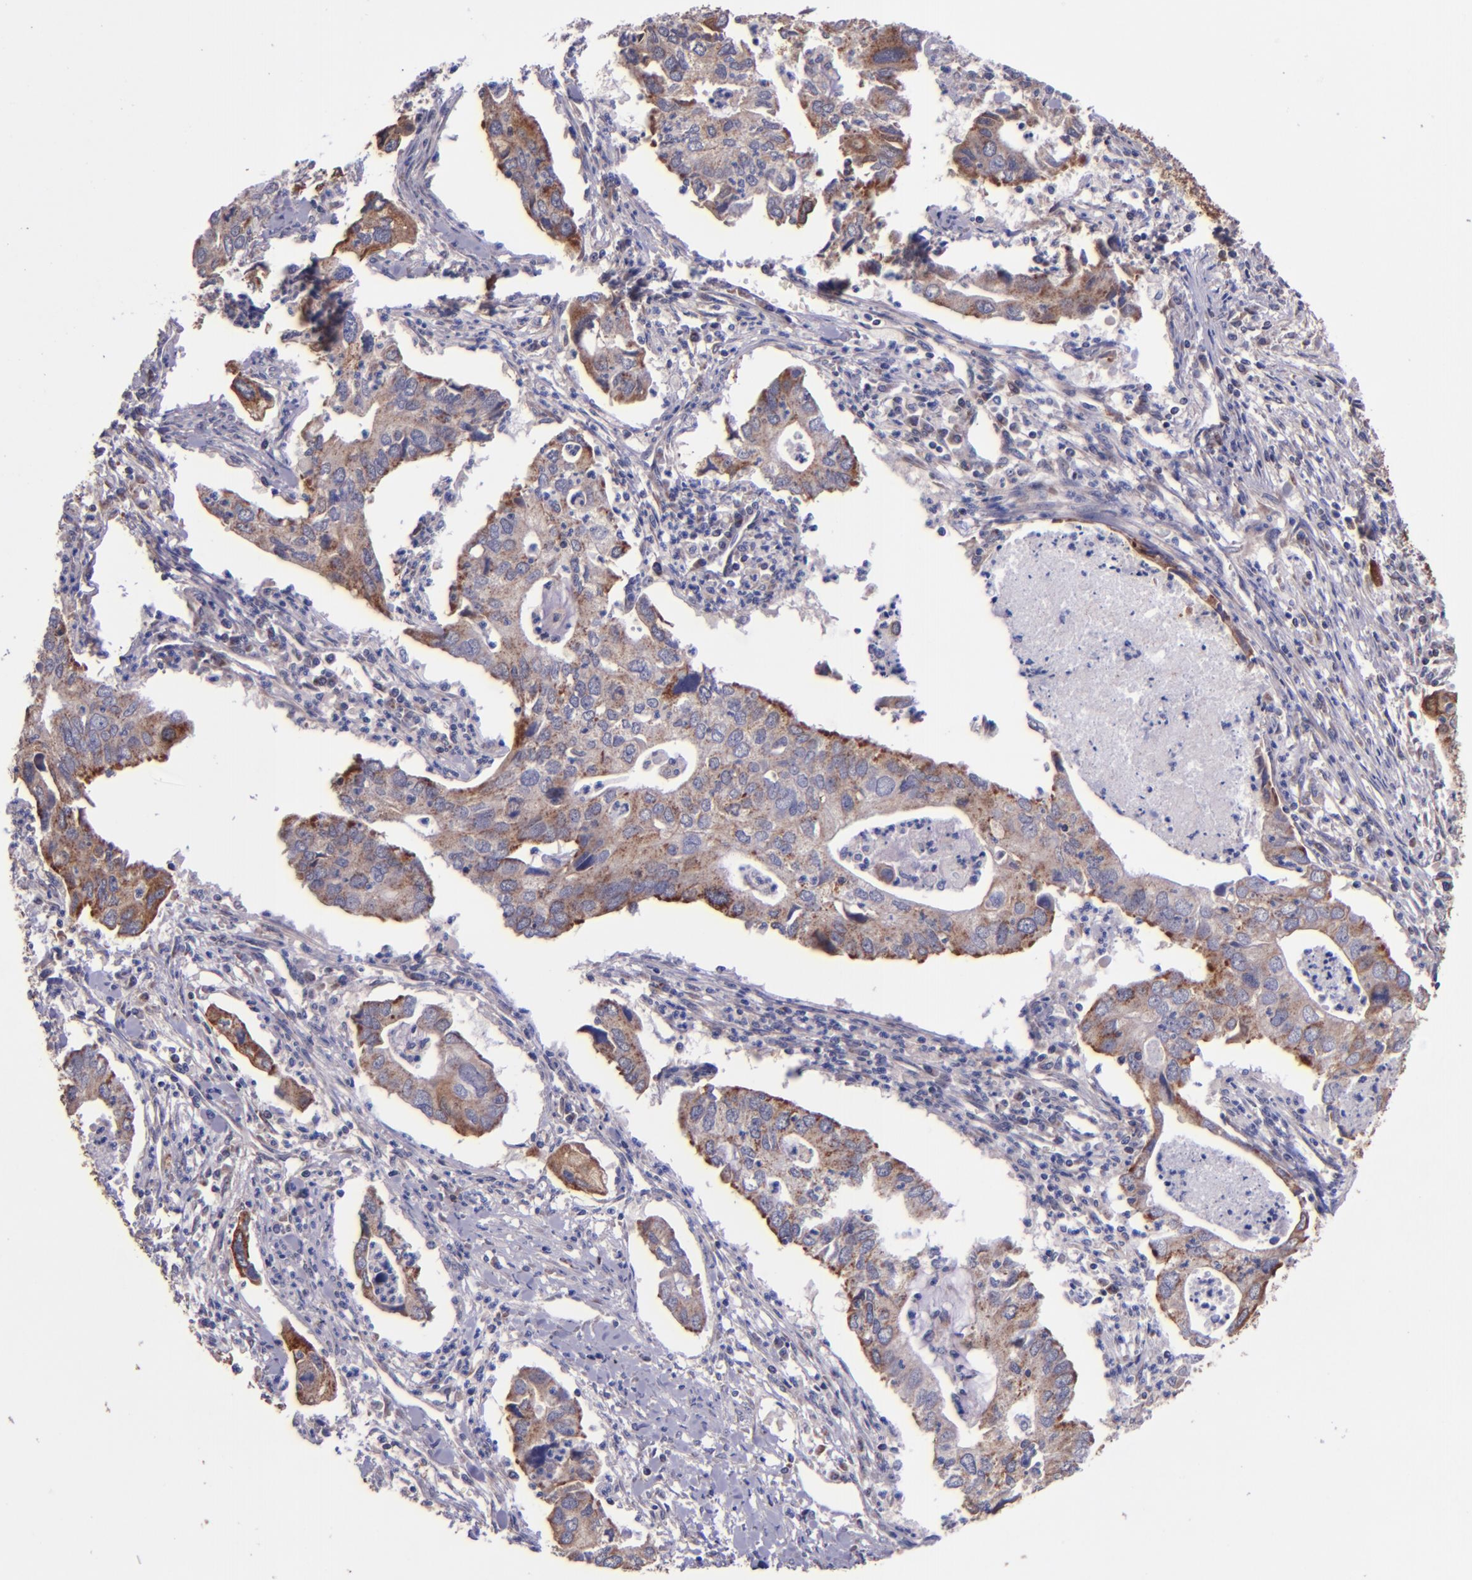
{"staining": {"intensity": "moderate", "quantity": ">75%", "location": "cytoplasmic/membranous"}, "tissue": "lung cancer", "cell_type": "Tumor cells", "image_type": "cancer", "snomed": [{"axis": "morphology", "description": "Adenocarcinoma, NOS"}, {"axis": "topography", "description": "Lung"}], "caption": "A photomicrograph of lung adenocarcinoma stained for a protein shows moderate cytoplasmic/membranous brown staining in tumor cells.", "gene": "SHC1", "patient": {"sex": "male", "age": 48}}